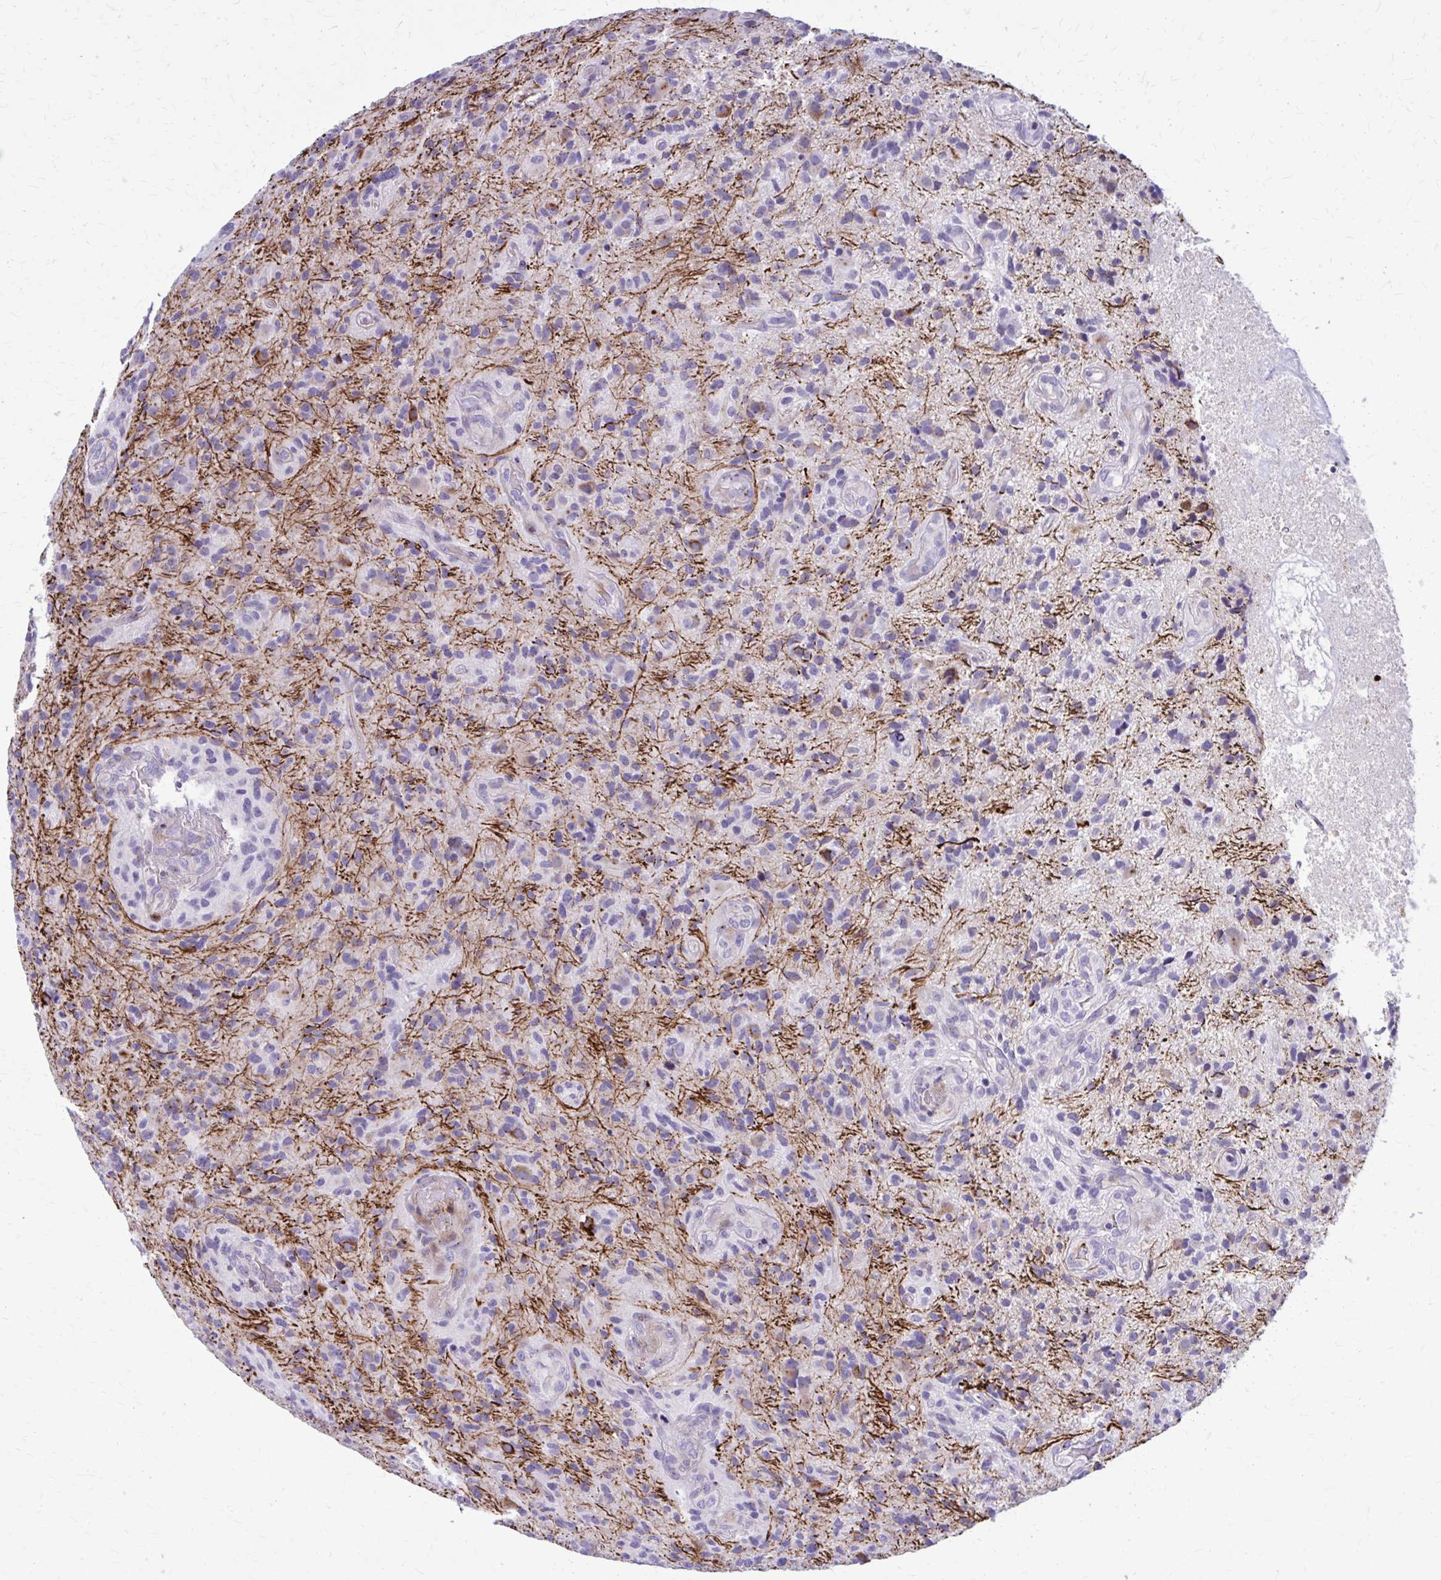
{"staining": {"intensity": "negative", "quantity": "none", "location": "none"}, "tissue": "glioma", "cell_type": "Tumor cells", "image_type": "cancer", "snomed": [{"axis": "morphology", "description": "Glioma, malignant, High grade"}, {"axis": "topography", "description": "Brain"}], "caption": "There is no significant expression in tumor cells of malignant glioma (high-grade).", "gene": "PEDS1", "patient": {"sex": "male", "age": 55}}